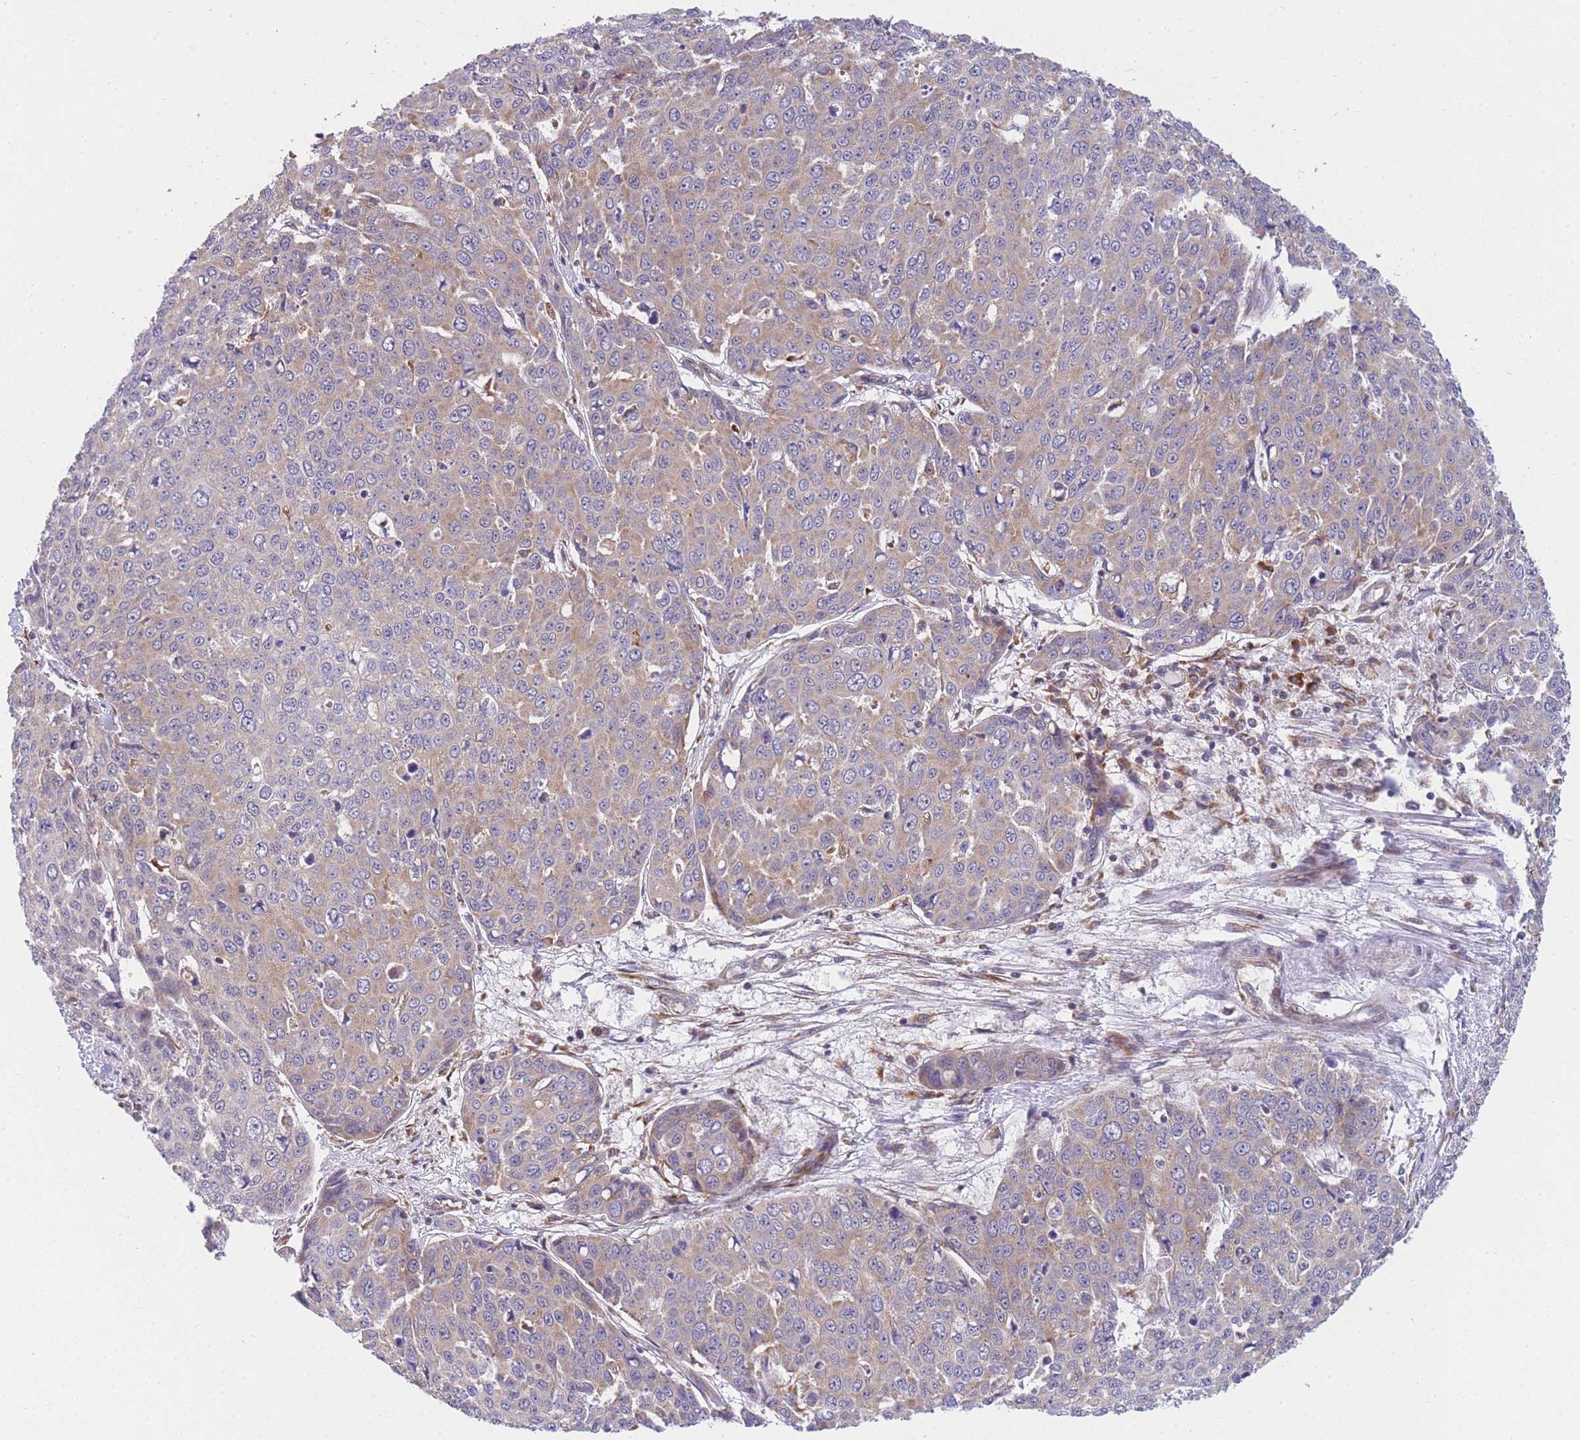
{"staining": {"intensity": "moderate", "quantity": "25%-75%", "location": "cytoplasmic/membranous"}, "tissue": "skin cancer", "cell_type": "Tumor cells", "image_type": "cancer", "snomed": [{"axis": "morphology", "description": "Squamous cell carcinoma, NOS"}, {"axis": "topography", "description": "Skin"}], "caption": "A brown stain labels moderate cytoplasmic/membranous expression of a protein in human squamous cell carcinoma (skin) tumor cells. (brown staining indicates protein expression, while blue staining denotes nuclei).", "gene": "MRPL23", "patient": {"sex": "male", "age": 71}}